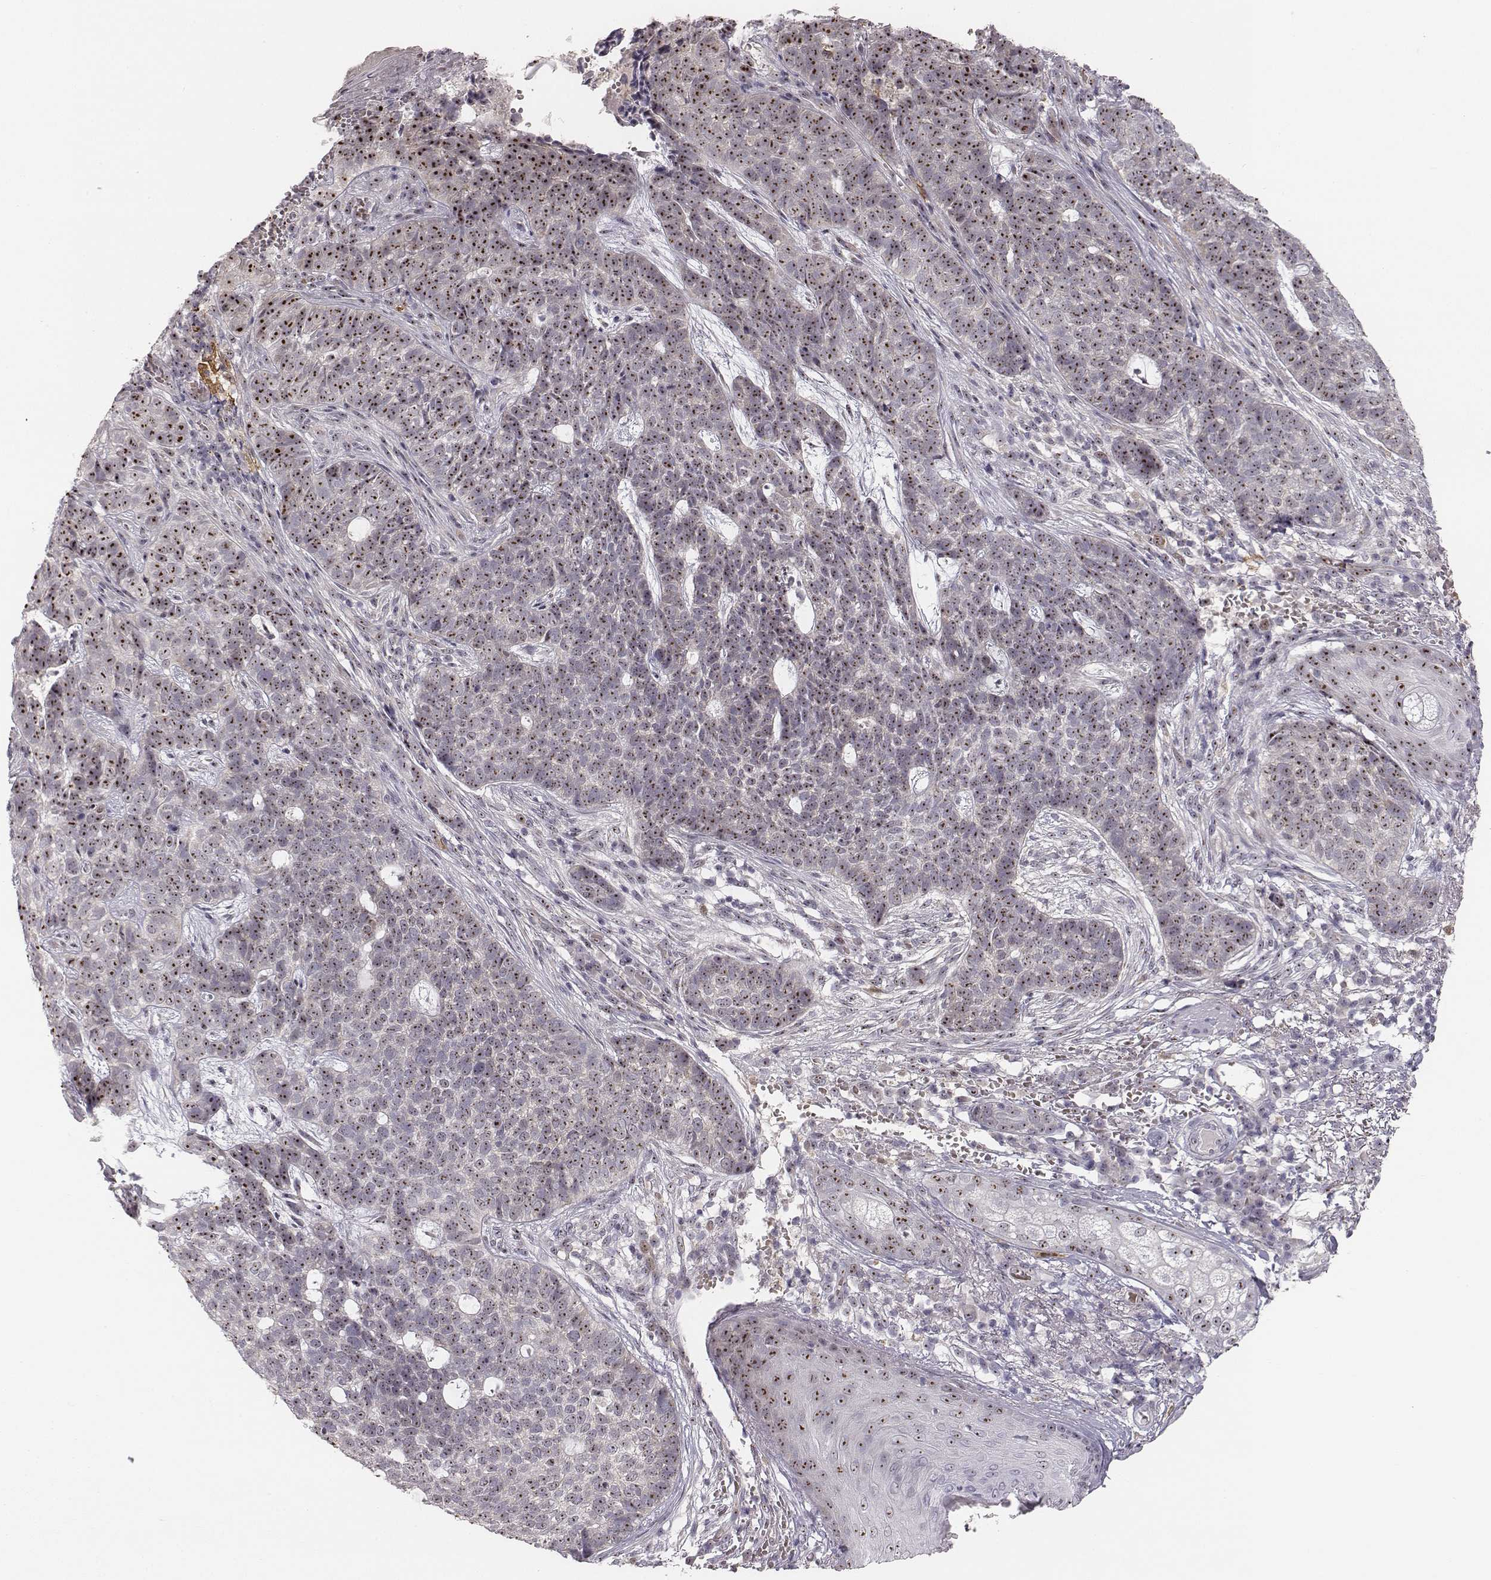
{"staining": {"intensity": "strong", "quantity": ">75%", "location": "nuclear"}, "tissue": "skin cancer", "cell_type": "Tumor cells", "image_type": "cancer", "snomed": [{"axis": "morphology", "description": "Basal cell carcinoma"}, {"axis": "topography", "description": "Skin"}], "caption": "Tumor cells show high levels of strong nuclear staining in approximately >75% of cells in skin cancer.", "gene": "NIFK", "patient": {"sex": "female", "age": 69}}